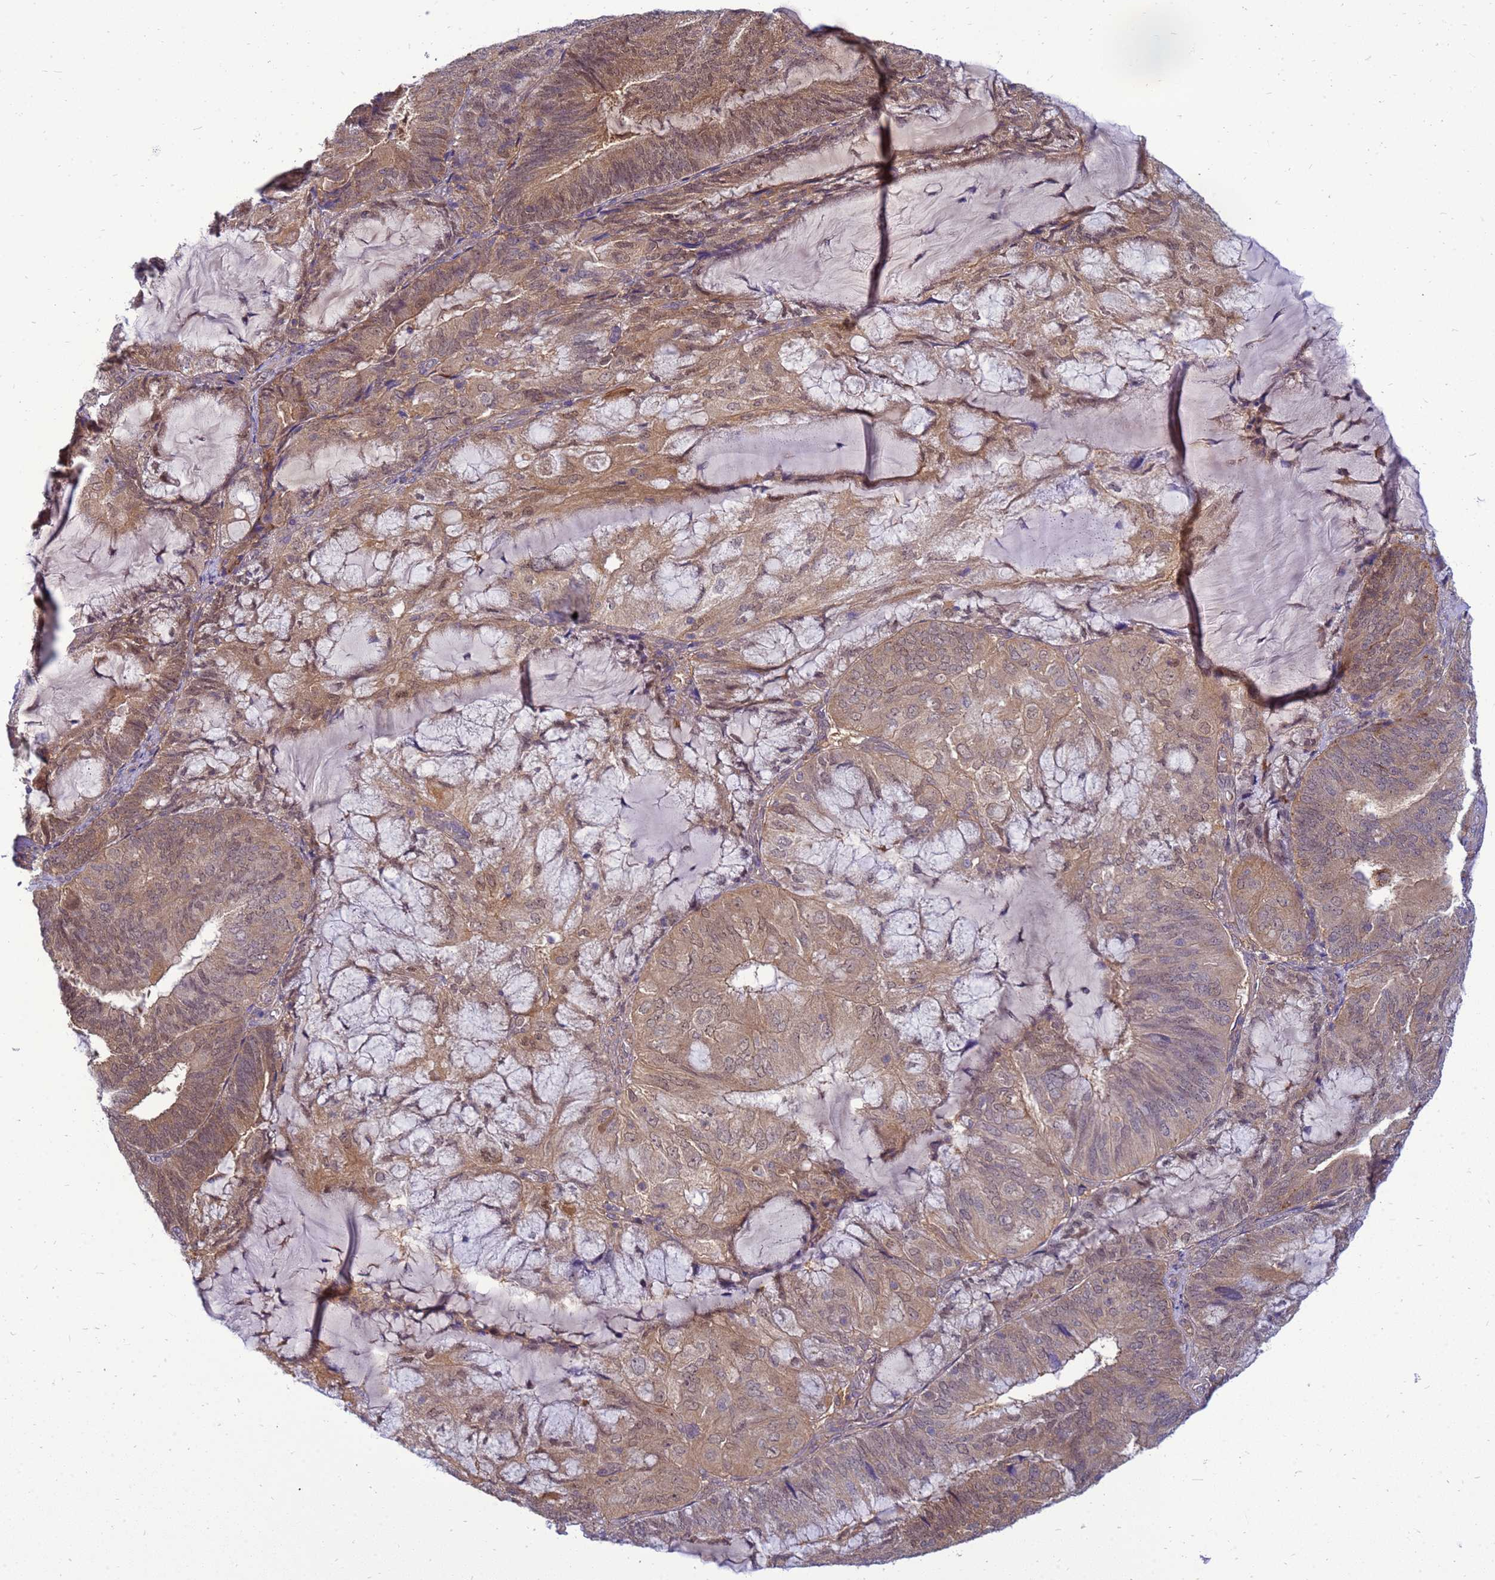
{"staining": {"intensity": "moderate", "quantity": ">75%", "location": "cytoplasmic/membranous"}, "tissue": "endometrial cancer", "cell_type": "Tumor cells", "image_type": "cancer", "snomed": [{"axis": "morphology", "description": "Adenocarcinoma, NOS"}, {"axis": "topography", "description": "Endometrium"}], "caption": "Human endometrial cancer (adenocarcinoma) stained with a brown dye shows moderate cytoplasmic/membranous positive staining in about >75% of tumor cells.", "gene": "ENOPH1", "patient": {"sex": "female", "age": 81}}